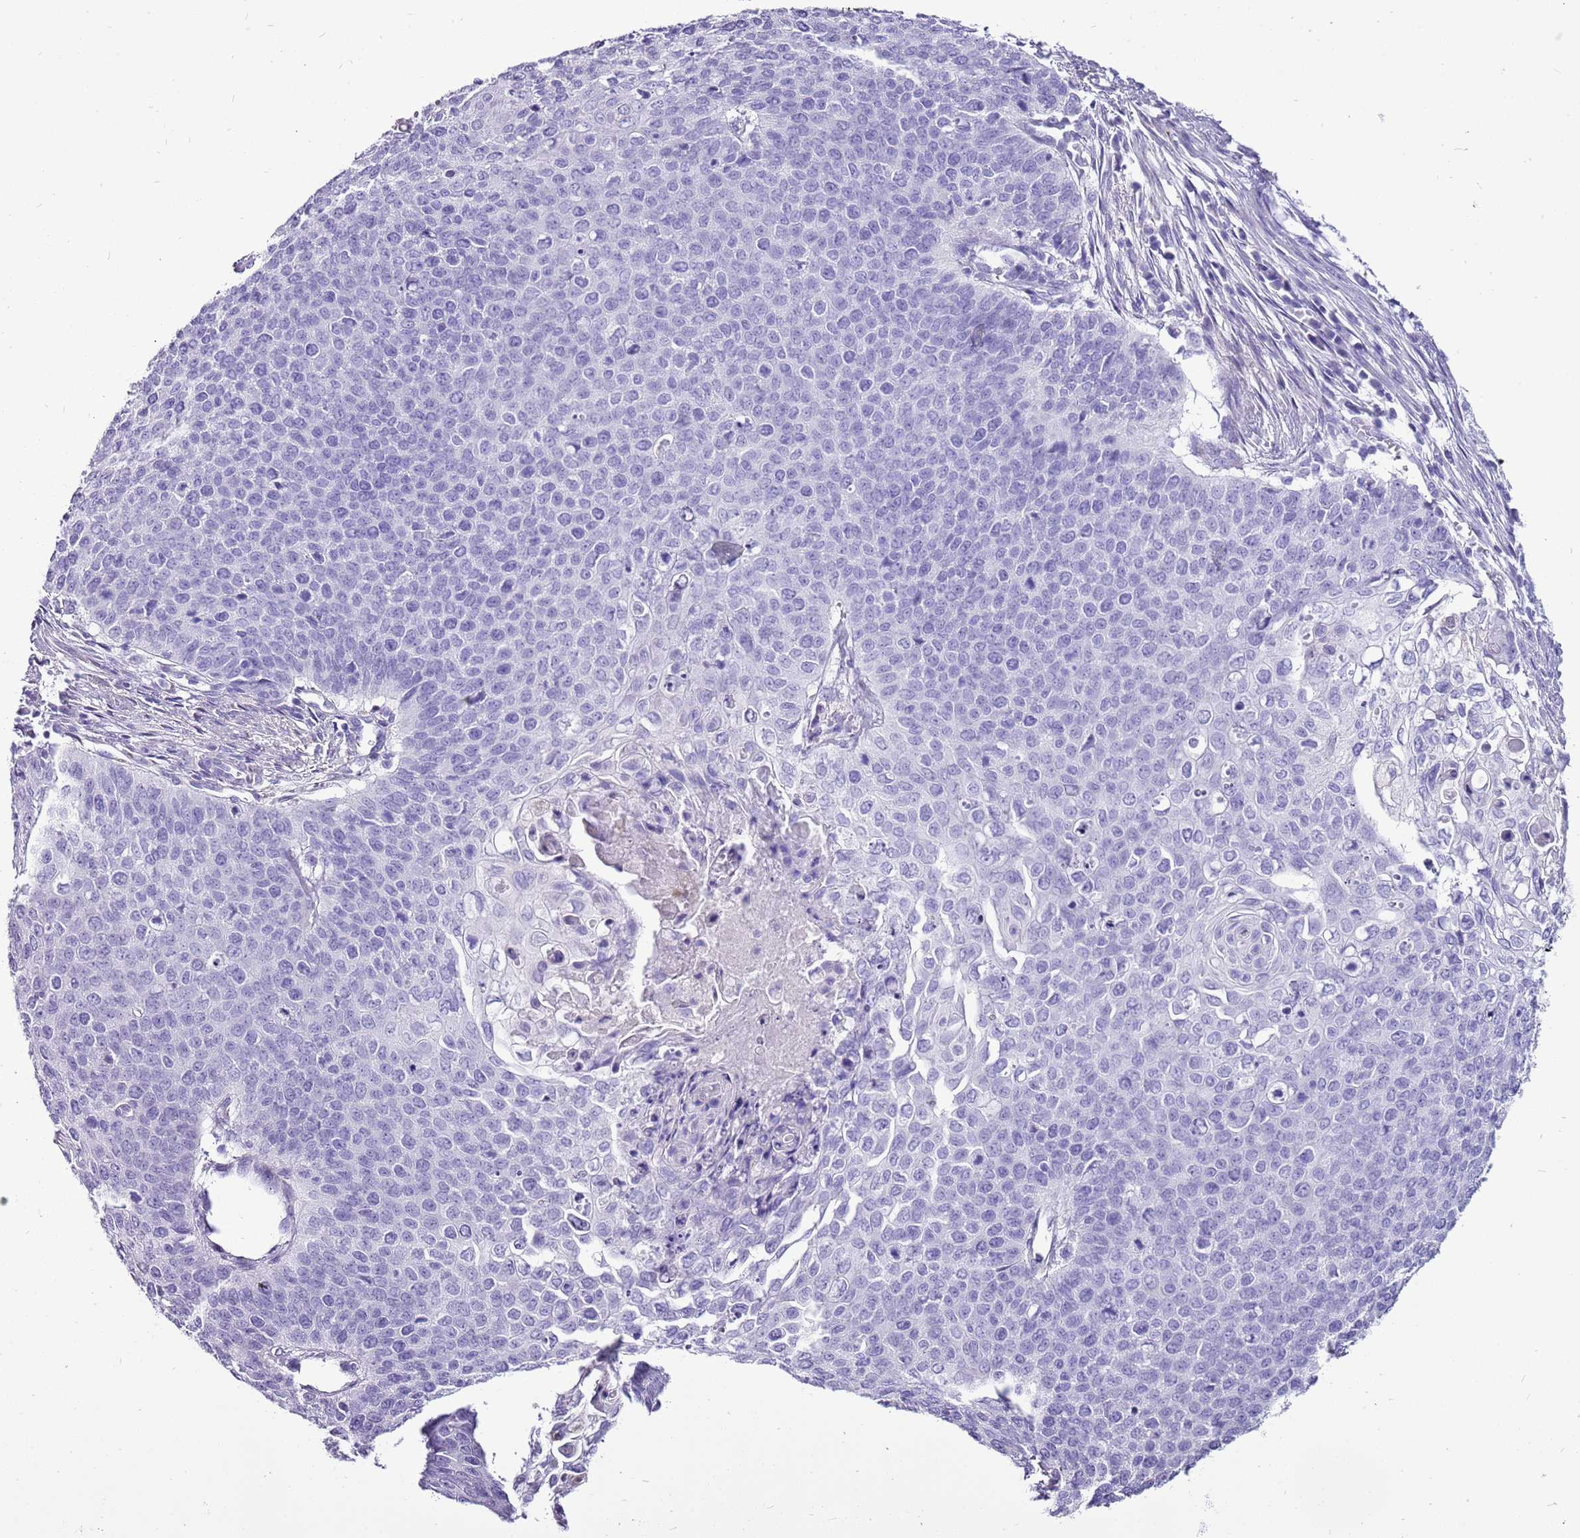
{"staining": {"intensity": "negative", "quantity": "none", "location": "none"}, "tissue": "cervical cancer", "cell_type": "Tumor cells", "image_type": "cancer", "snomed": [{"axis": "morphology", "description": "Squamous cell carcinoma, NOS"}, {"axis": "topography", "description": "Cervix"}], "caption": "The histopathology image reveals no staining of tumor cells in cervical cancer (squamous cell carcinoma).", "gene": "ACSS3", "patient": {"sex": "female", "age": 39}}